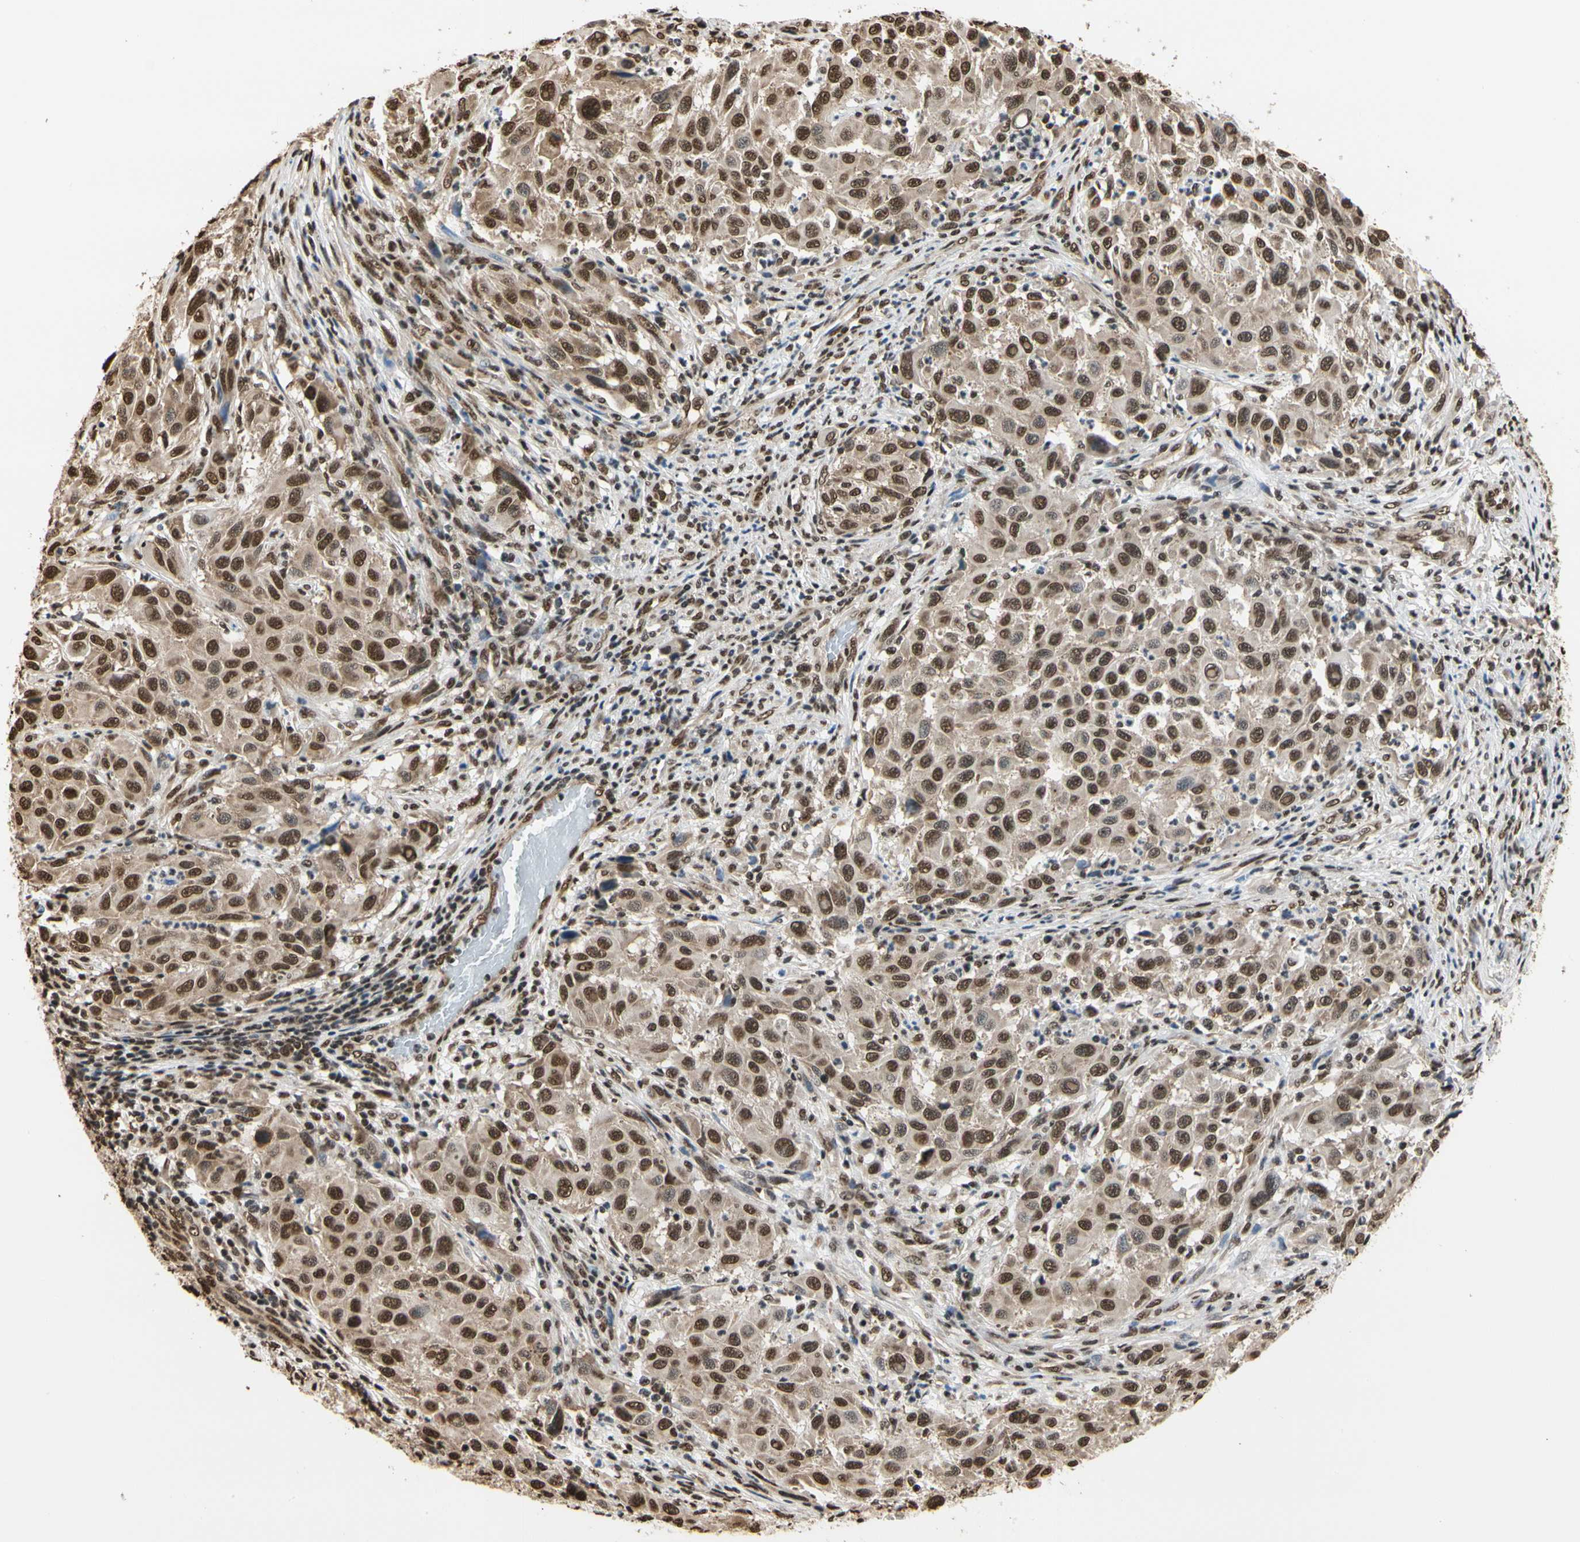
{"staining": {"intensity": "strong", "quantity": ">75%", "location": "nuclear"}, "tissue": "melanoma", "cell_type": "Tumor cells", "image_type": "cancer", "snomed": [{"axis": "morphology", "description": "Malignant melanoma, Metastatic site"}, {"axis": "topography", "description": "Lymph node"}], "caption": "The image shows staining of melanoma, revealing strong nuclear protein staining (brown color) within tumor cells.", "gene": "HNRNPK", "patient": {"sex": "male", "age": 61}}